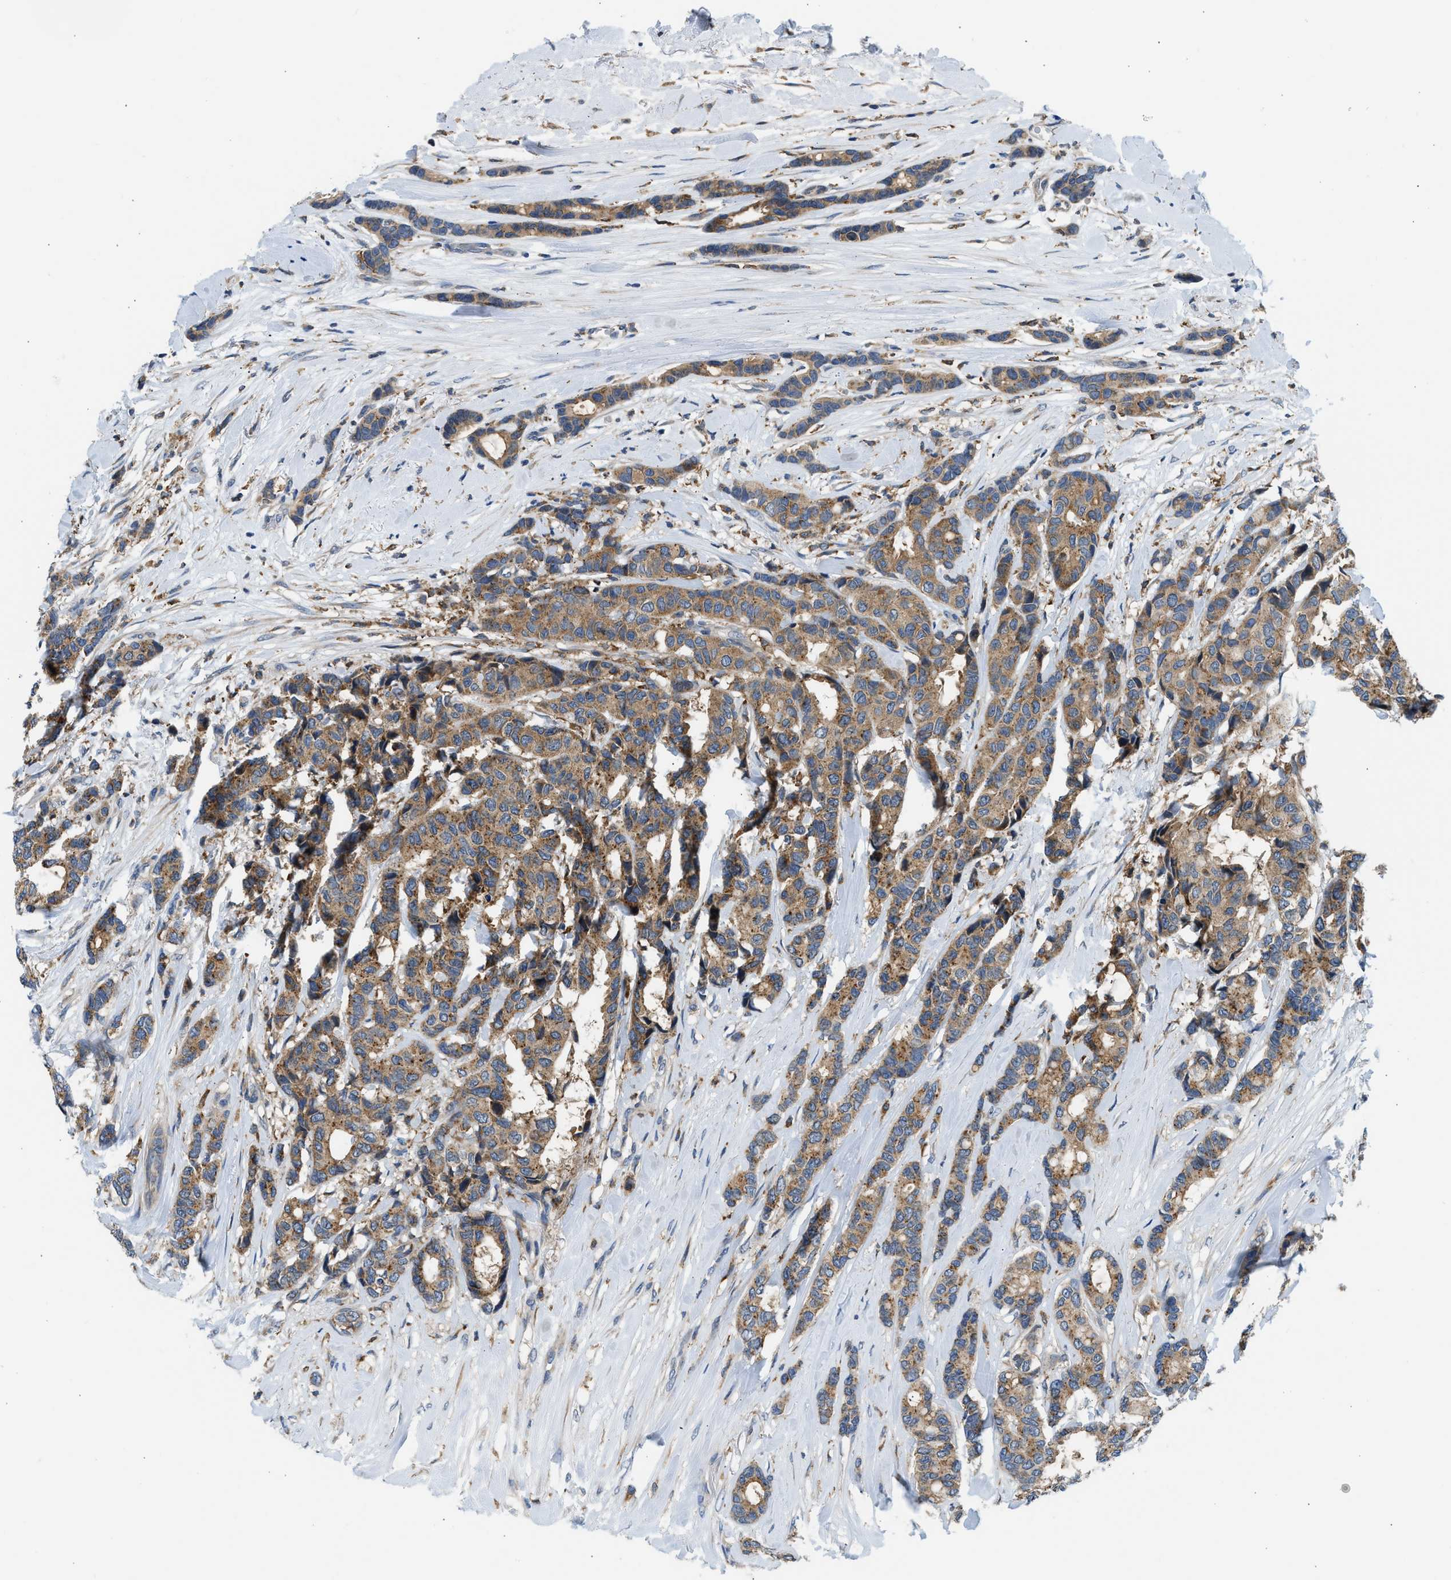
{"staining": {"intensity": "moderate", "quantity": ">75%", "location": "cytoplasmic/membranous"}, "tissue": "breast cancer", "cell_type": "Tumor cells", "image_type": "cancer", "snomed": [{"axis": "morphology", "description": "Duct carcinoma"}, {"axis": "topography", "description": "Breast"}], "caption": "Protein staining demonstrates moderate cytoplasmic/membranous expression in approximately >75% of tumor cells in breast cancer (invasive ductal carcinoma).", "gene": "LPIN2", "patient": {"sex": "female", "age": 87}}